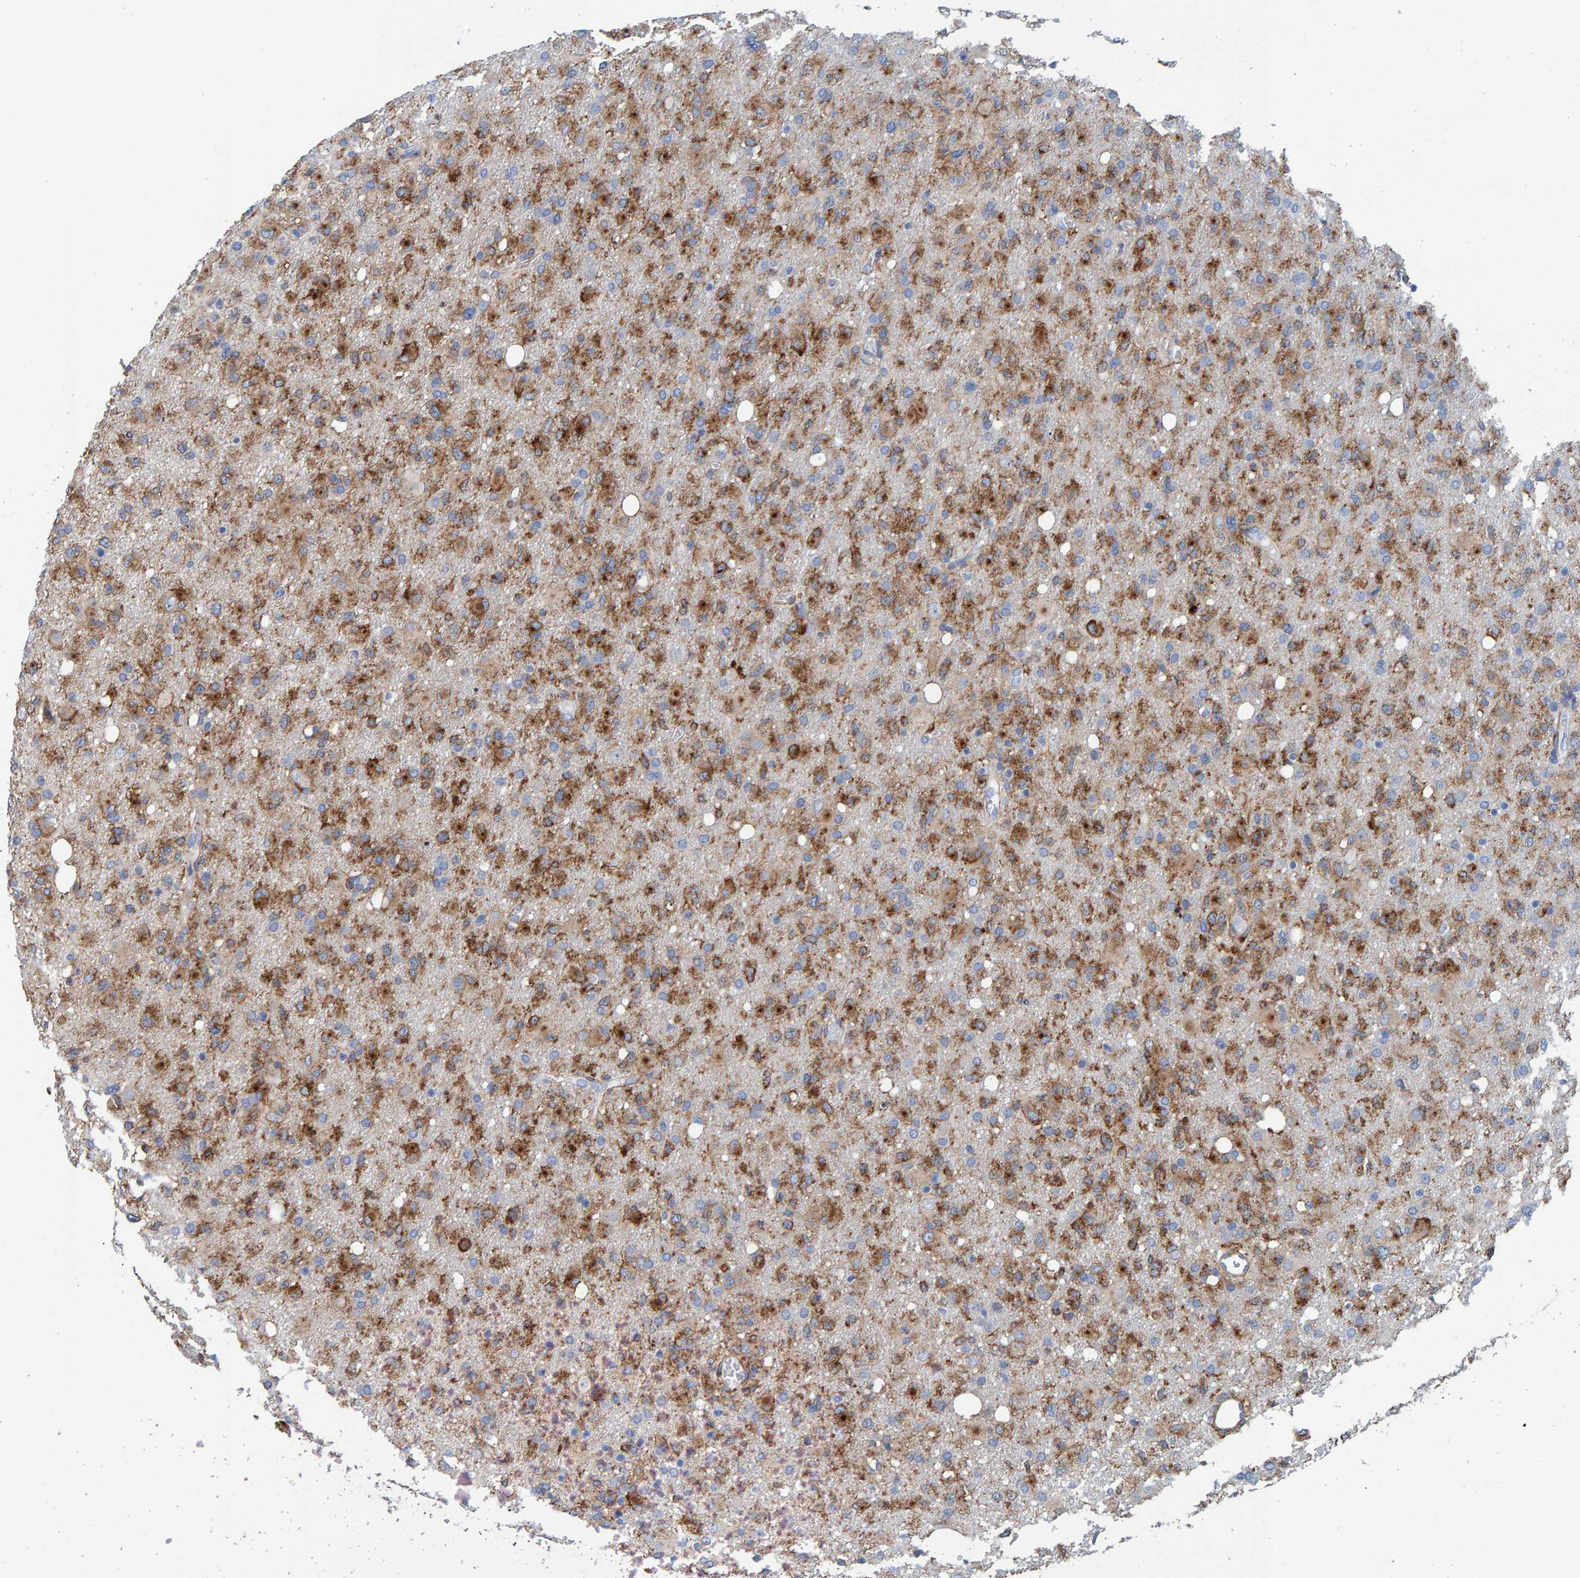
{"staining": {"intensity": "moderate", "quantity": ">75%", "location": "cytoplasmic/membranous"}, "tissue": "glioma", "cell_type": "Tumor cells", "image_type": "cancer", "snomed": [{"axis": "morphology", "description": "Glioma, malignant, High grade"}, {"axis": "topography", "description": "Brain"}], "caption": "Malignant glioma (high-grade) stained for a protein (brown) exhibits moderate cytoplasmic/membranous positive staining in about >75% of tumor cells.", "gene": "LRP1", "patient": {"sex": "female", "age": 57}}